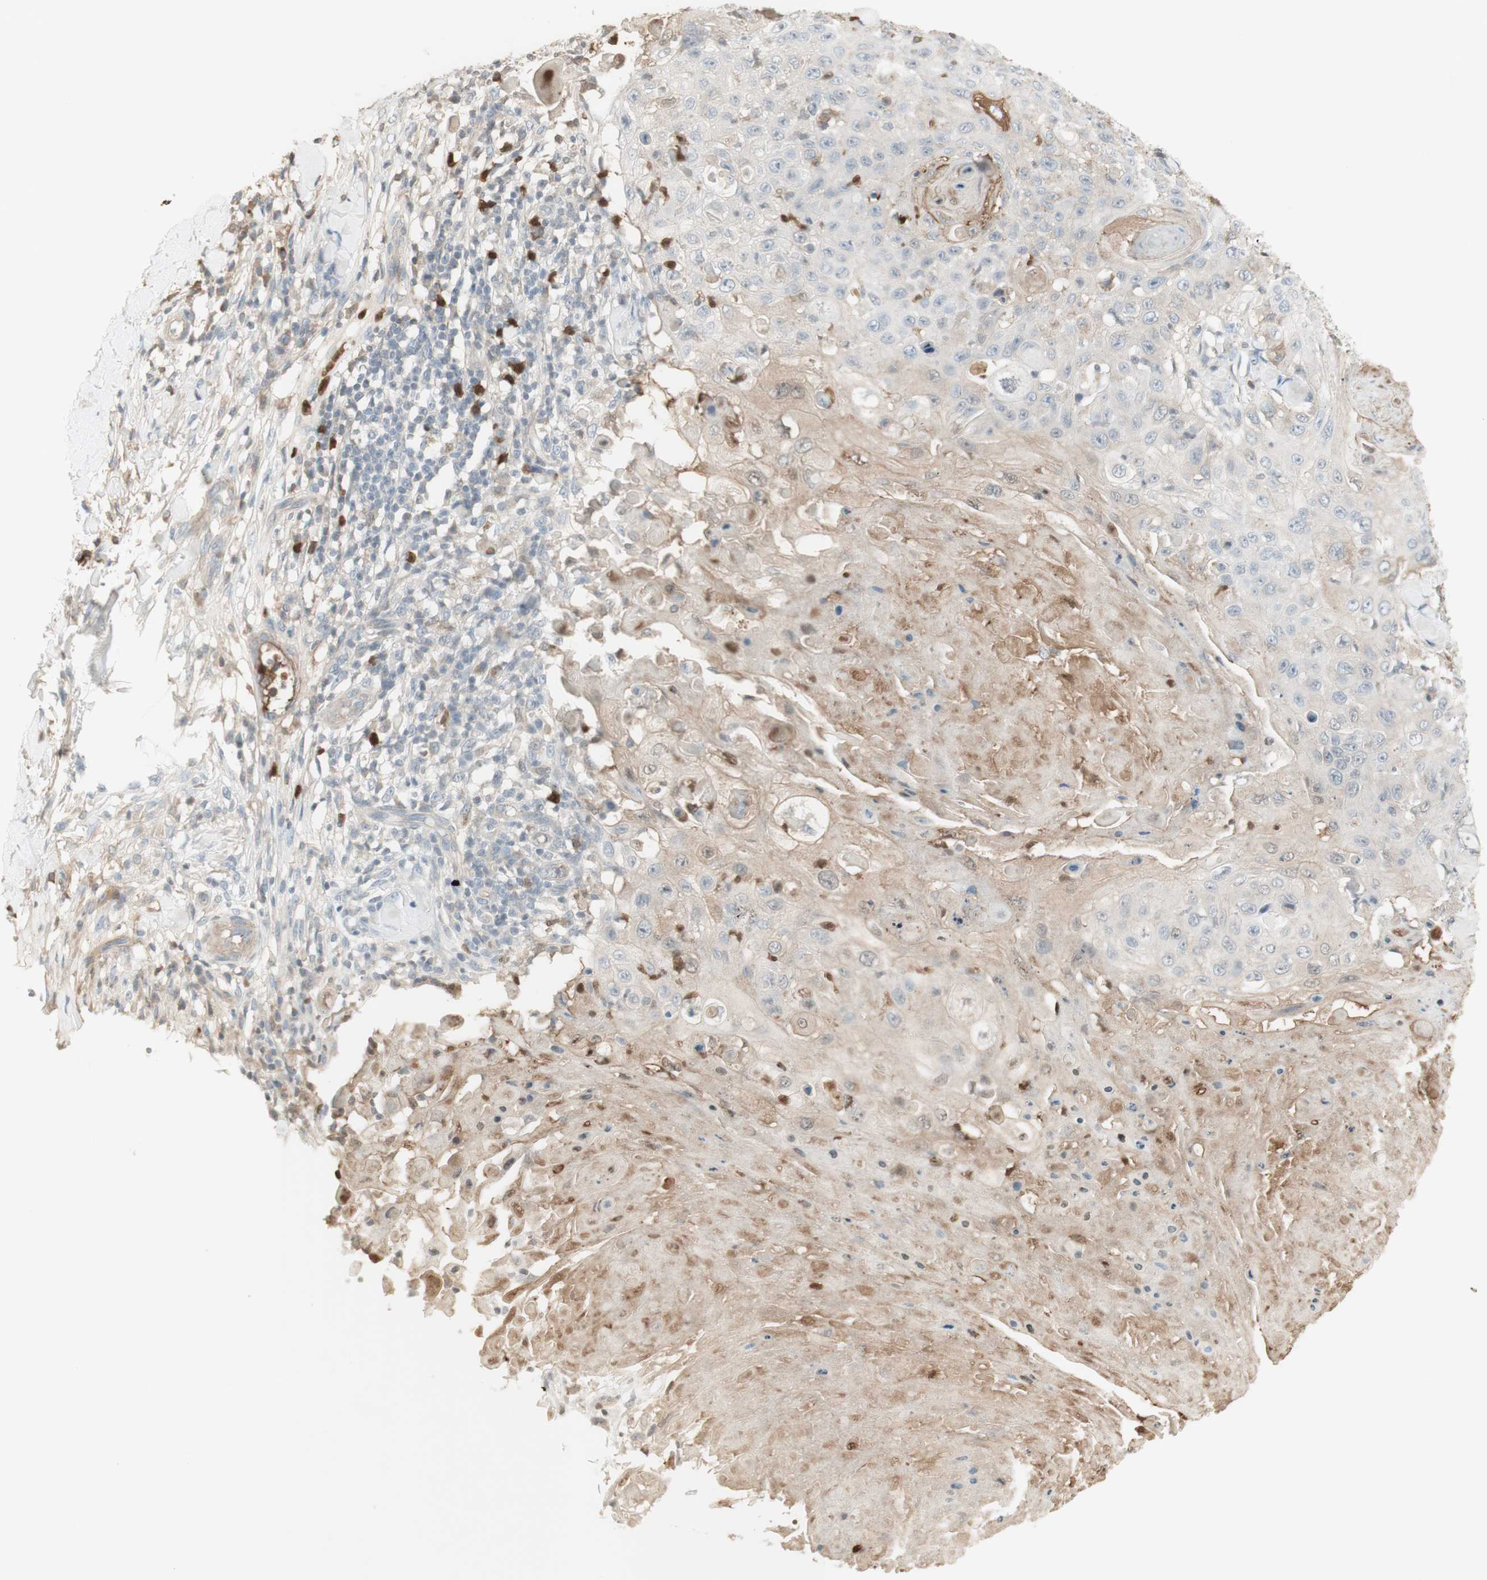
{"staining": {"intensity": "weak", "quantity": "<25%", "location": "cytoplasmic/membranous"}, "tissue": "skin cancer", "cell_type": "Tumor cells", "image_type": "cancer", "snomed": [{"axis": "morphology", "description": "Squamous cell carcinoma, NOS"}, {"axis": "topography", "description": "Skin"}], "caption": "High magnification brightfield microscopy of skin cancer stained with DAB (brown) and counterstained with hematoxylin (blue): tumor cells show no significant positivity.", "gene": "NID1", "patient": {"sex": "male", "age": 86}}